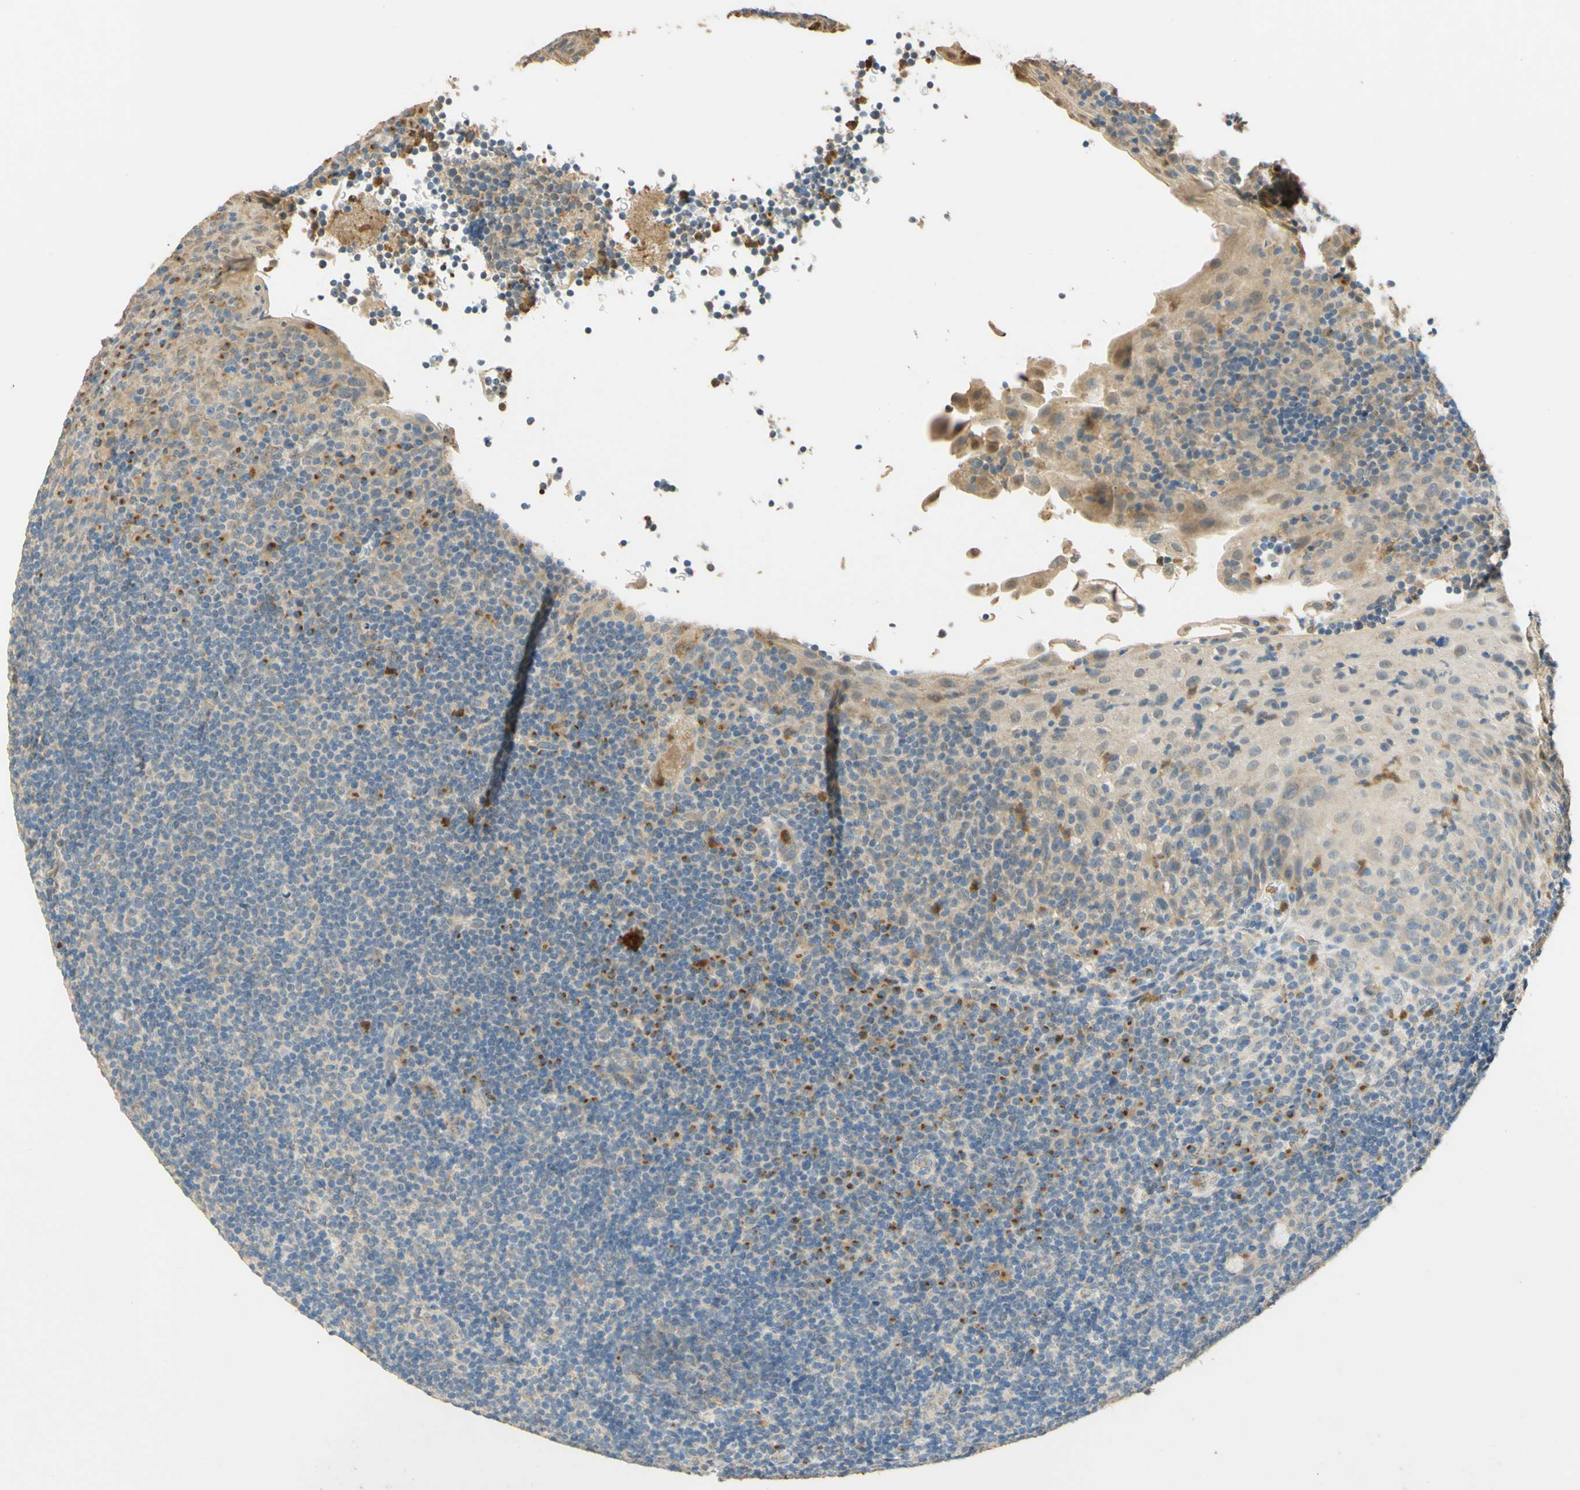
{"staining": {"intensity": "negative", "quantity": "none", "location": "none"}, "tissue": "tonsil", "cell_type": "Germinal center cells", "image_type": "normal", "snomed": [{"axis": "morphology", "description": "Normal tissue, NOS"}, {"axis": "topography", "description": "Tonsil"}], "caption": "This is an immunohistochemistry (IHC) photomicrograph of benign human tonsil. There is no staining in germinal center cells.", "gene": "ENTREP2", "patient": {"sex": "male", "age": 37}}